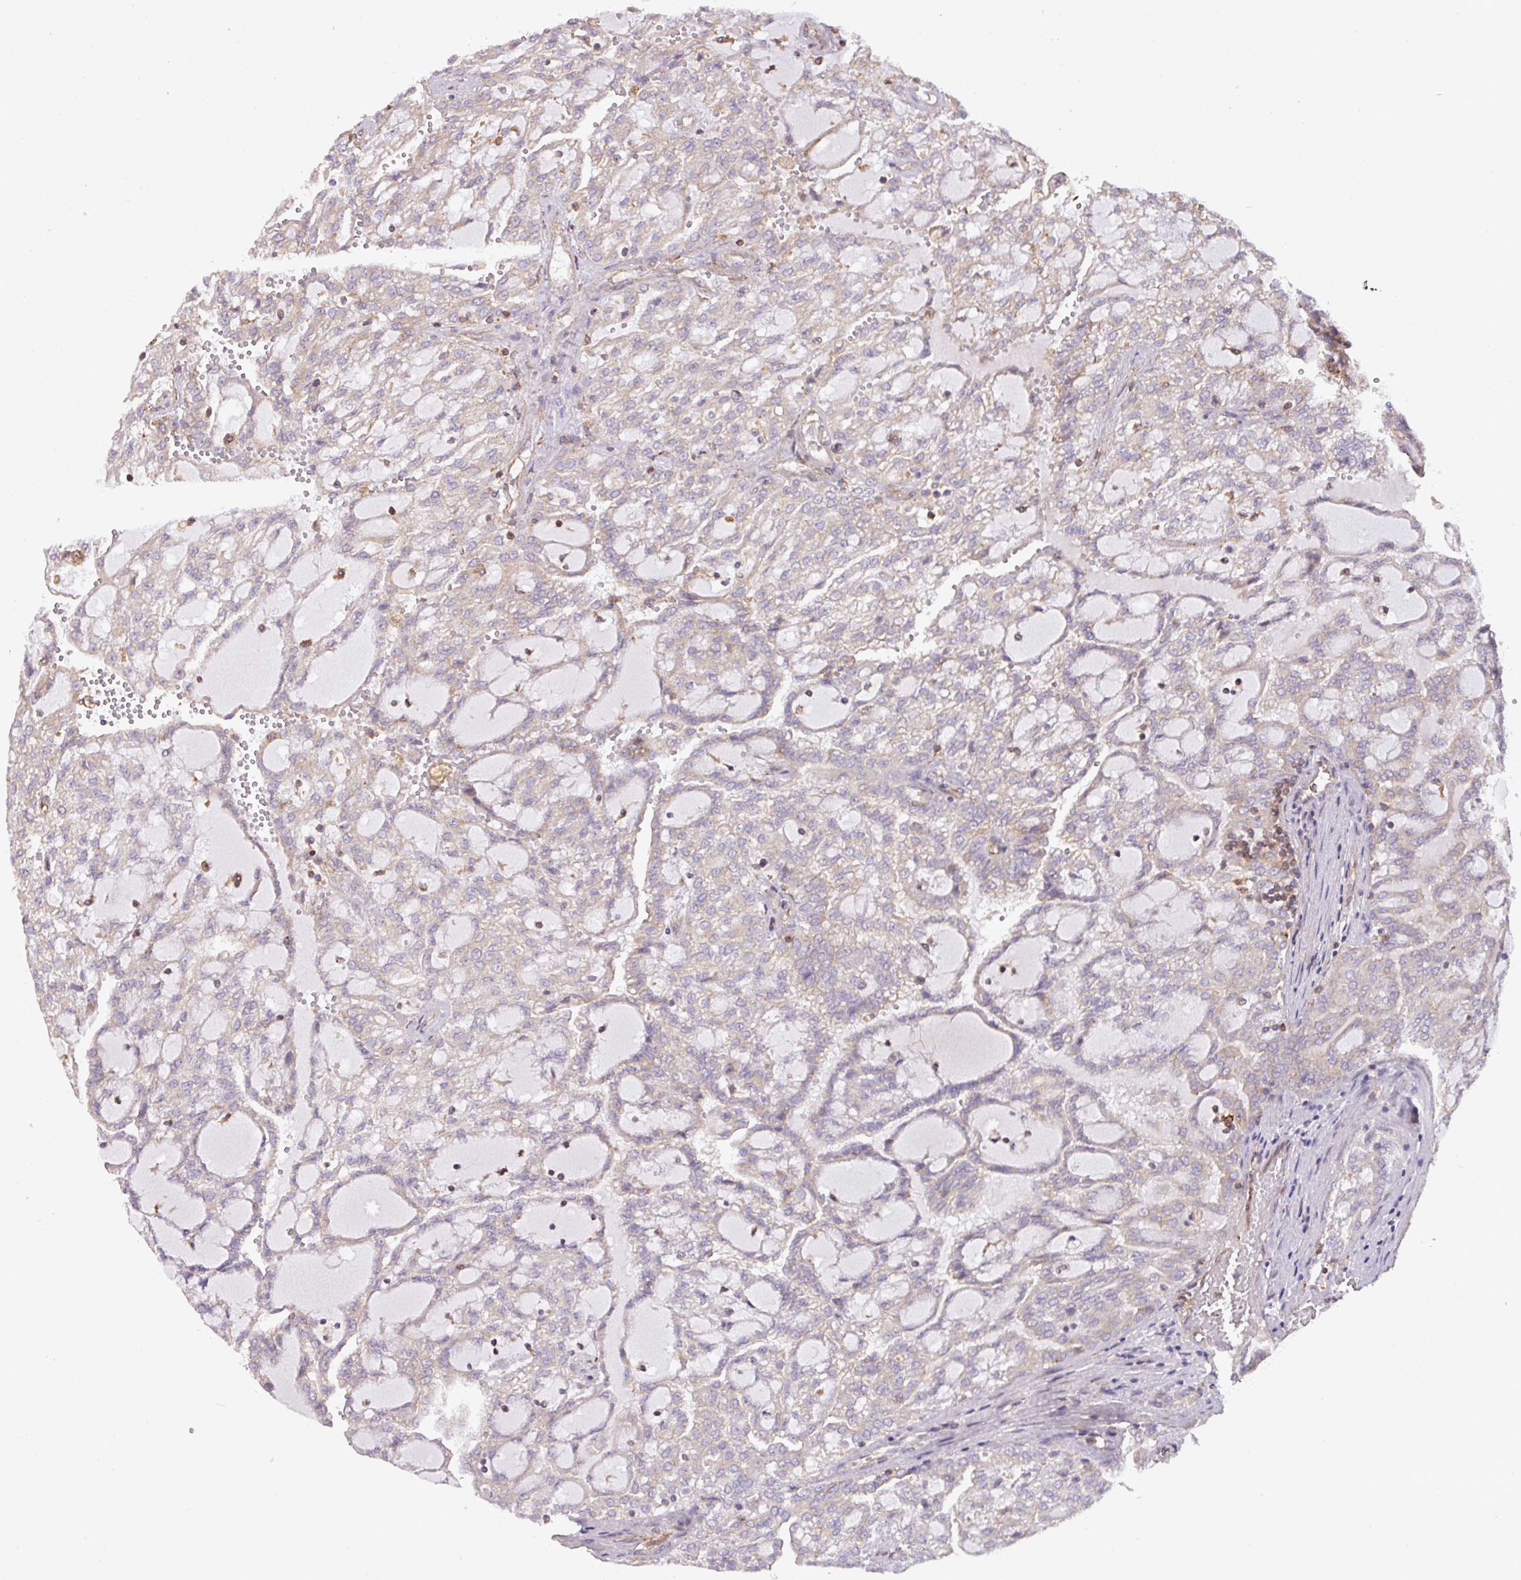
{"staining": {"intensity": "negative", "quantity": "none", "location": "none"}, "tissue": "renal cancer", "cell_type": "Tumor cells", "image_type": "cancer", "snomed": [{"axis": "morphology", "description": "Adenocarcinoma, NOS"}, {"axis": "topography", "description": "Kidney"}], "caption": "IHC histopathology image of neoplastic tissue: human renal cancer (adenocarcinoma) stained with DAB reveals no significant protein expression in tumor cells.", "gene": "LRRC41", "patient": {"sex": "male", "age": 63}}